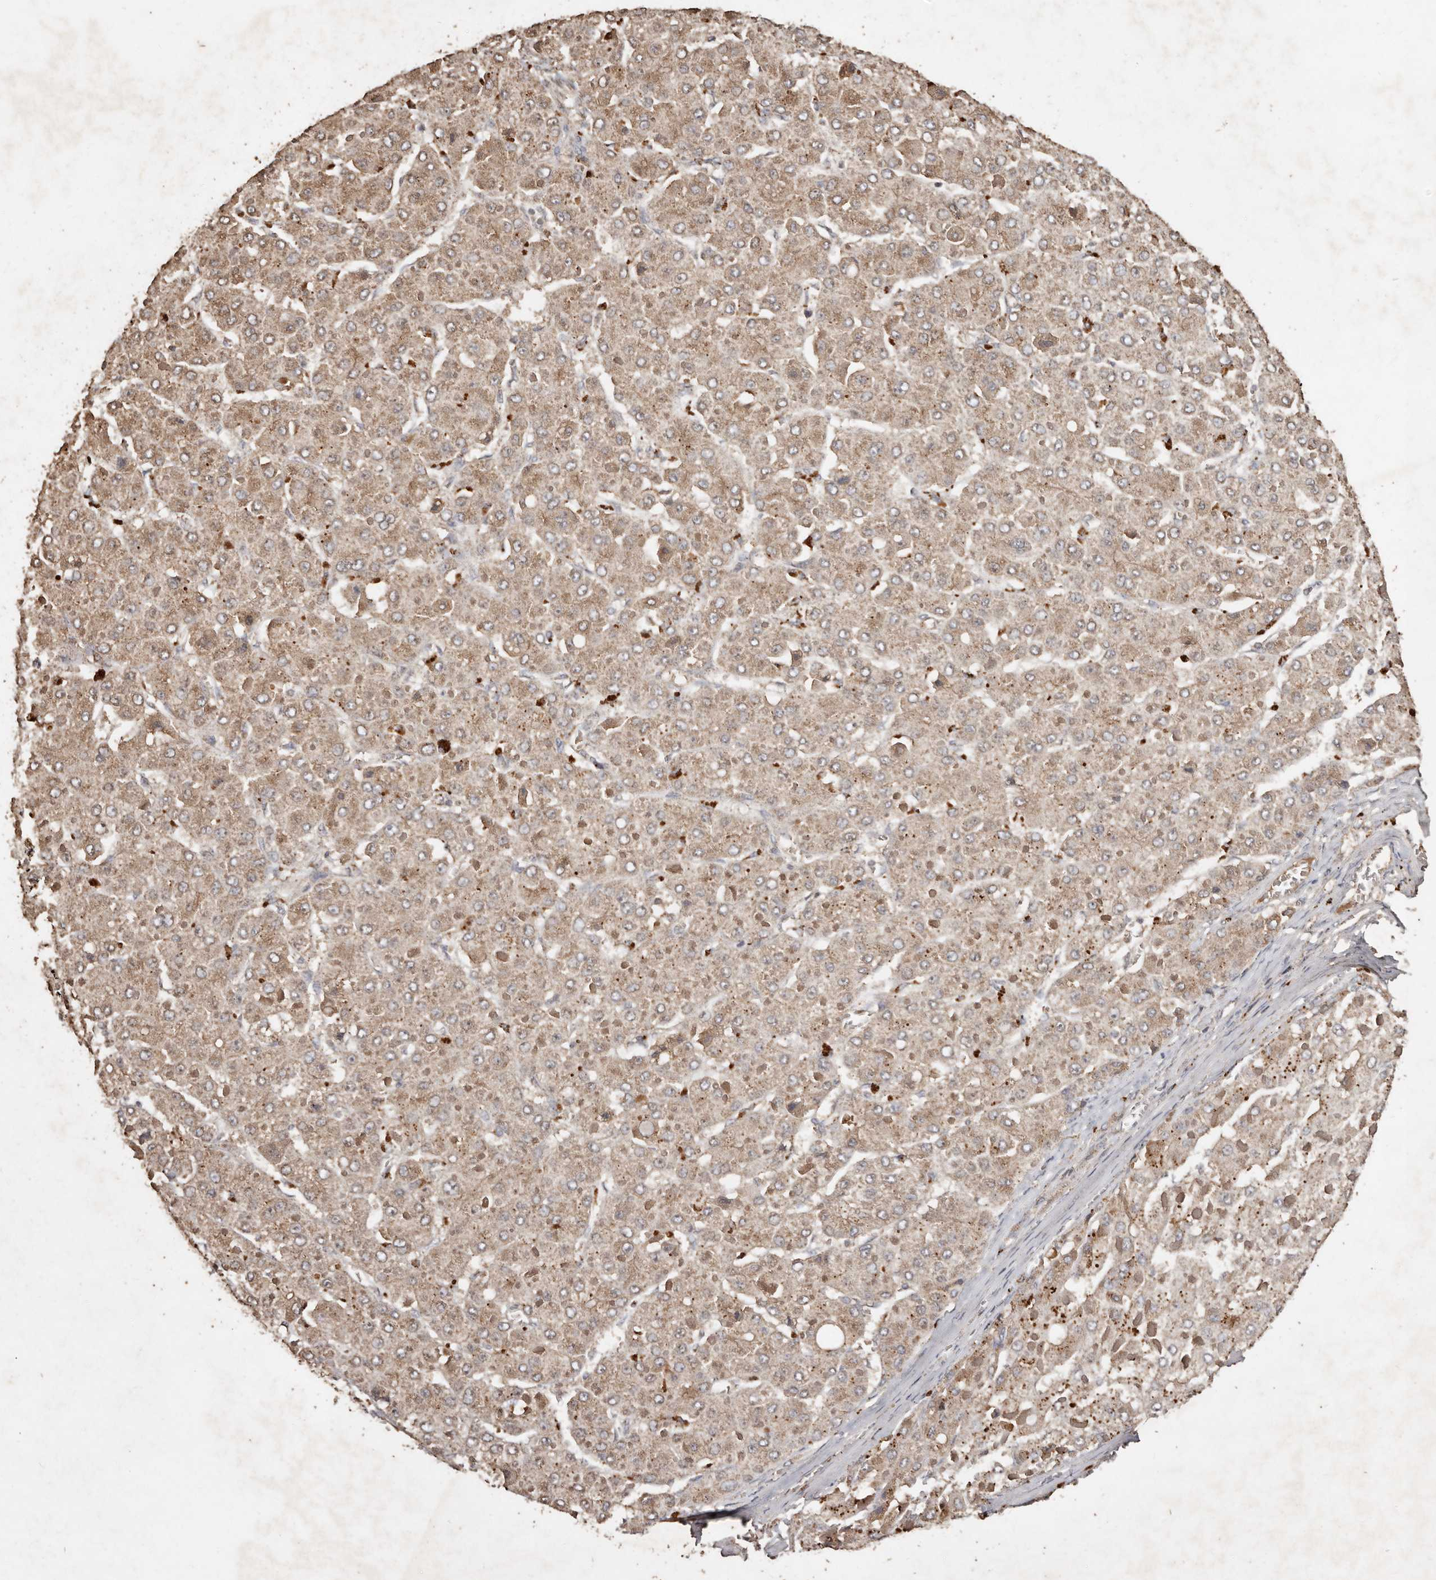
{"staining": {"intensity": "weak", "quantity": ">75%", "location": "cytoplasmic/membranous"}, "tissue": "liver cancer", "cell_type": "Tumor cells", "image_type": "cancer", "snomed": [{"axis": "morphology", "description": "Carcinoma, Hepatocellular, NOS"}, {"axis": "topography", "description": "Liver"}], "caption": "Immunohistochemical staining of liver cancer reveals weak cytoplasmic/membranous protein positivity in about >75% of tumor cells.", "gene": "FARS2", "patient": {"sex": "female", "age": 73}}